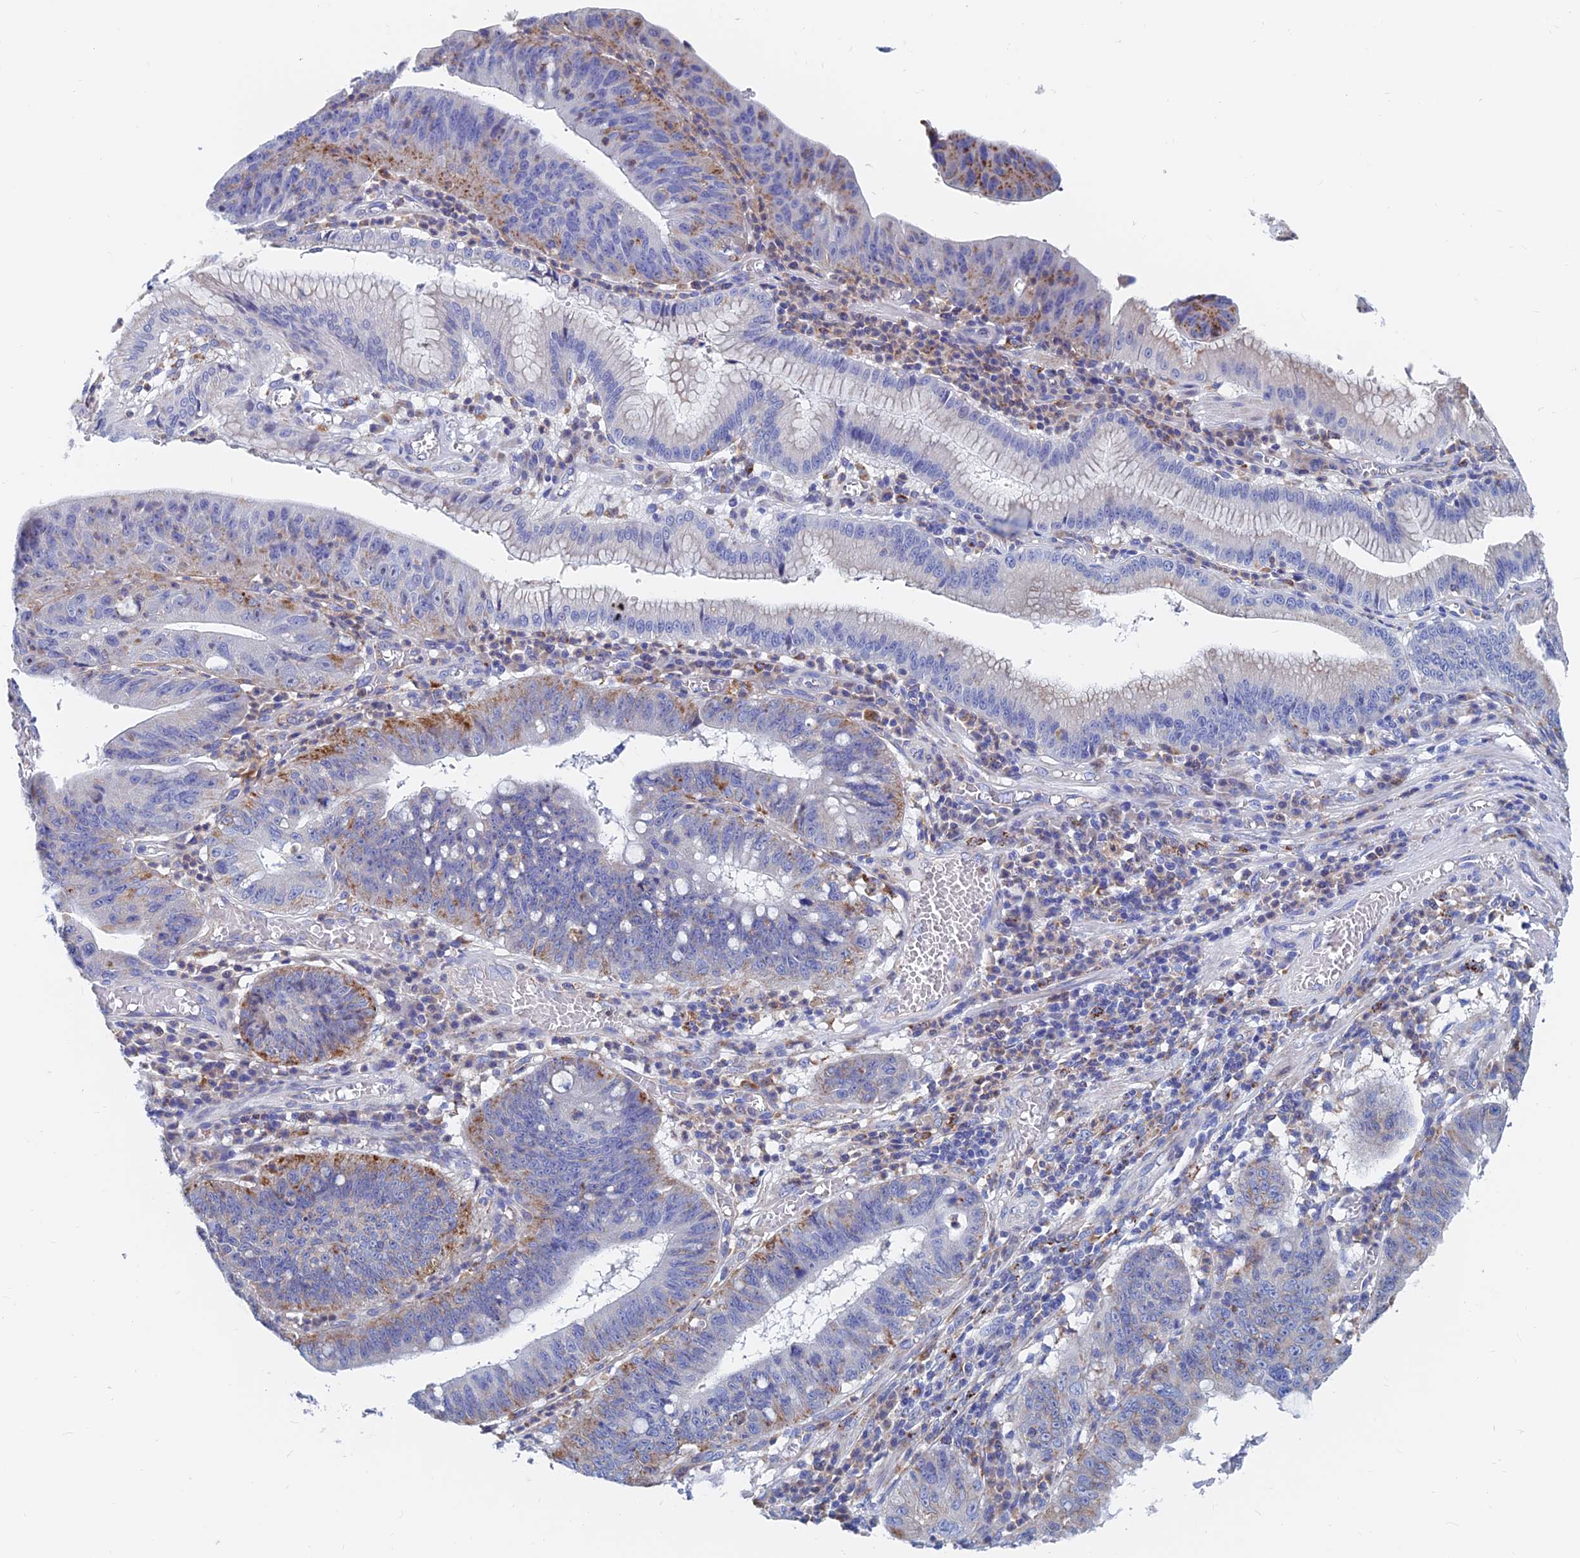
{"staining": {"intensity": "moderate", "quantity": "25%-75%", "location": "cytoplasmic/membranous"}, "tissue": "stomach cancer", "cell_type": "Tumor cells", "image_type": "cancer", "snomed": [{"axis": "morphology", "description": "Adenocarcinoma, NOS"}, {"axis": "topography", "description": "Stomach"}], "caption": "Protein analysis of stomach cancer tissue demonstrates moderate cytoplasmic/membranous positivity in approximately 25%-75% of tumor cells. (DAB (3,3'-diaminobenzidine) IHC, brown staining for protein, blue staining for nuclei).", "gene": "SPNS1", "patient": {"sex": "male", "age": 59}}